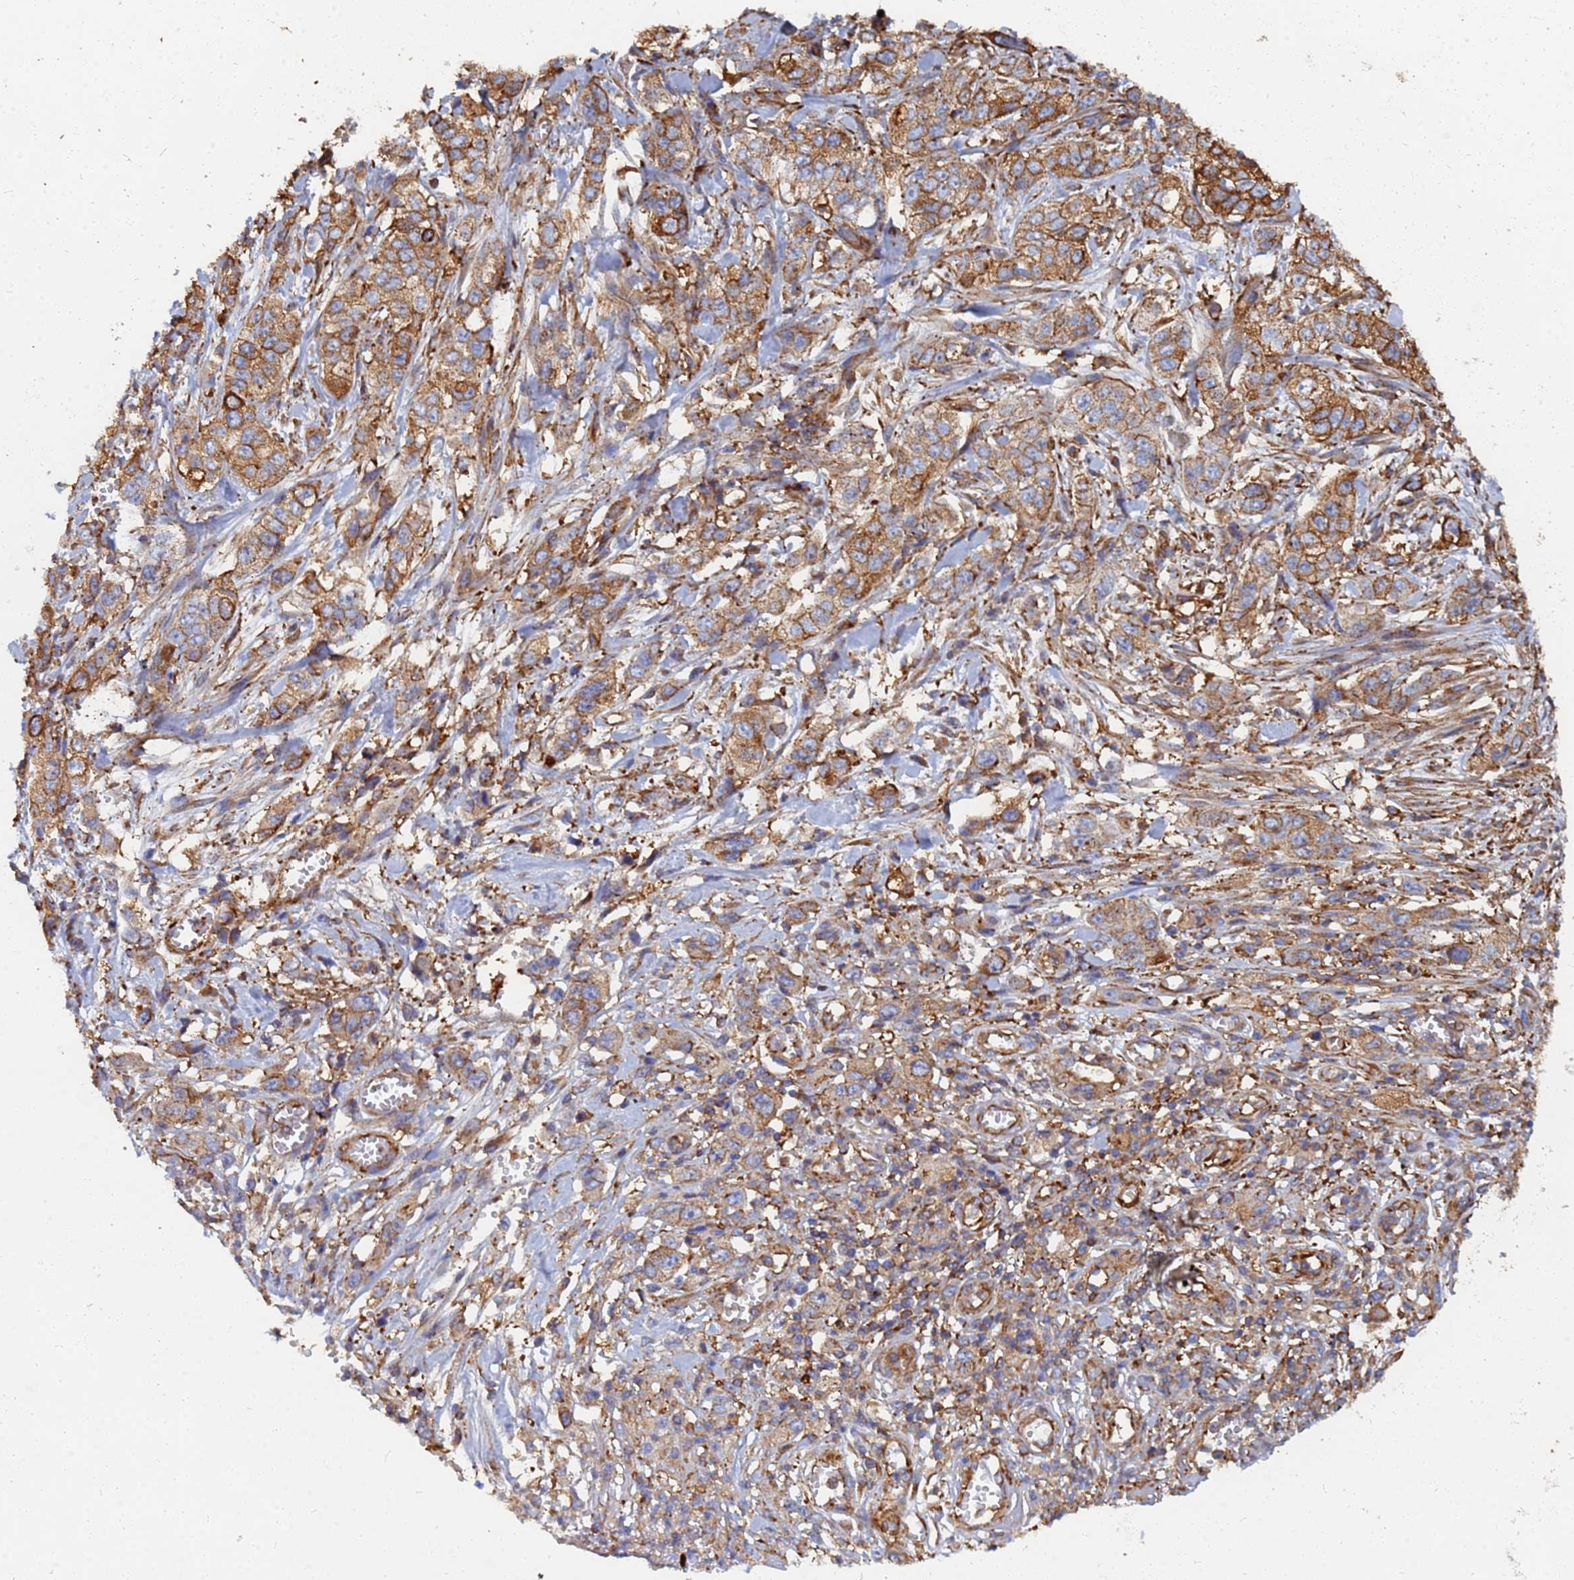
{"staining": {"intensity": "moderate", "quantity": ">75%", "location": "cytoplasmic/membranous"}, "tissue": "stomach cancer", "cell_type": "Tumor cells", "image_type": "cancer", "snomed": [{"axis": "morphology", "description": "Adenocarcinoma, NOS"}, {"axis": "topography", "description": "Stomach, upper"}], "caption": "High-magnification brightfield microscopy of stomach cancer stained with DAB (brown) and counterstained with hematoxylin (blue). tumor cells exhibit moderate cytoplasmic/membranous staining is present in about>75% of cells.", "gene": "GPR42", "patient": {"sex": "male", "age": 62}}